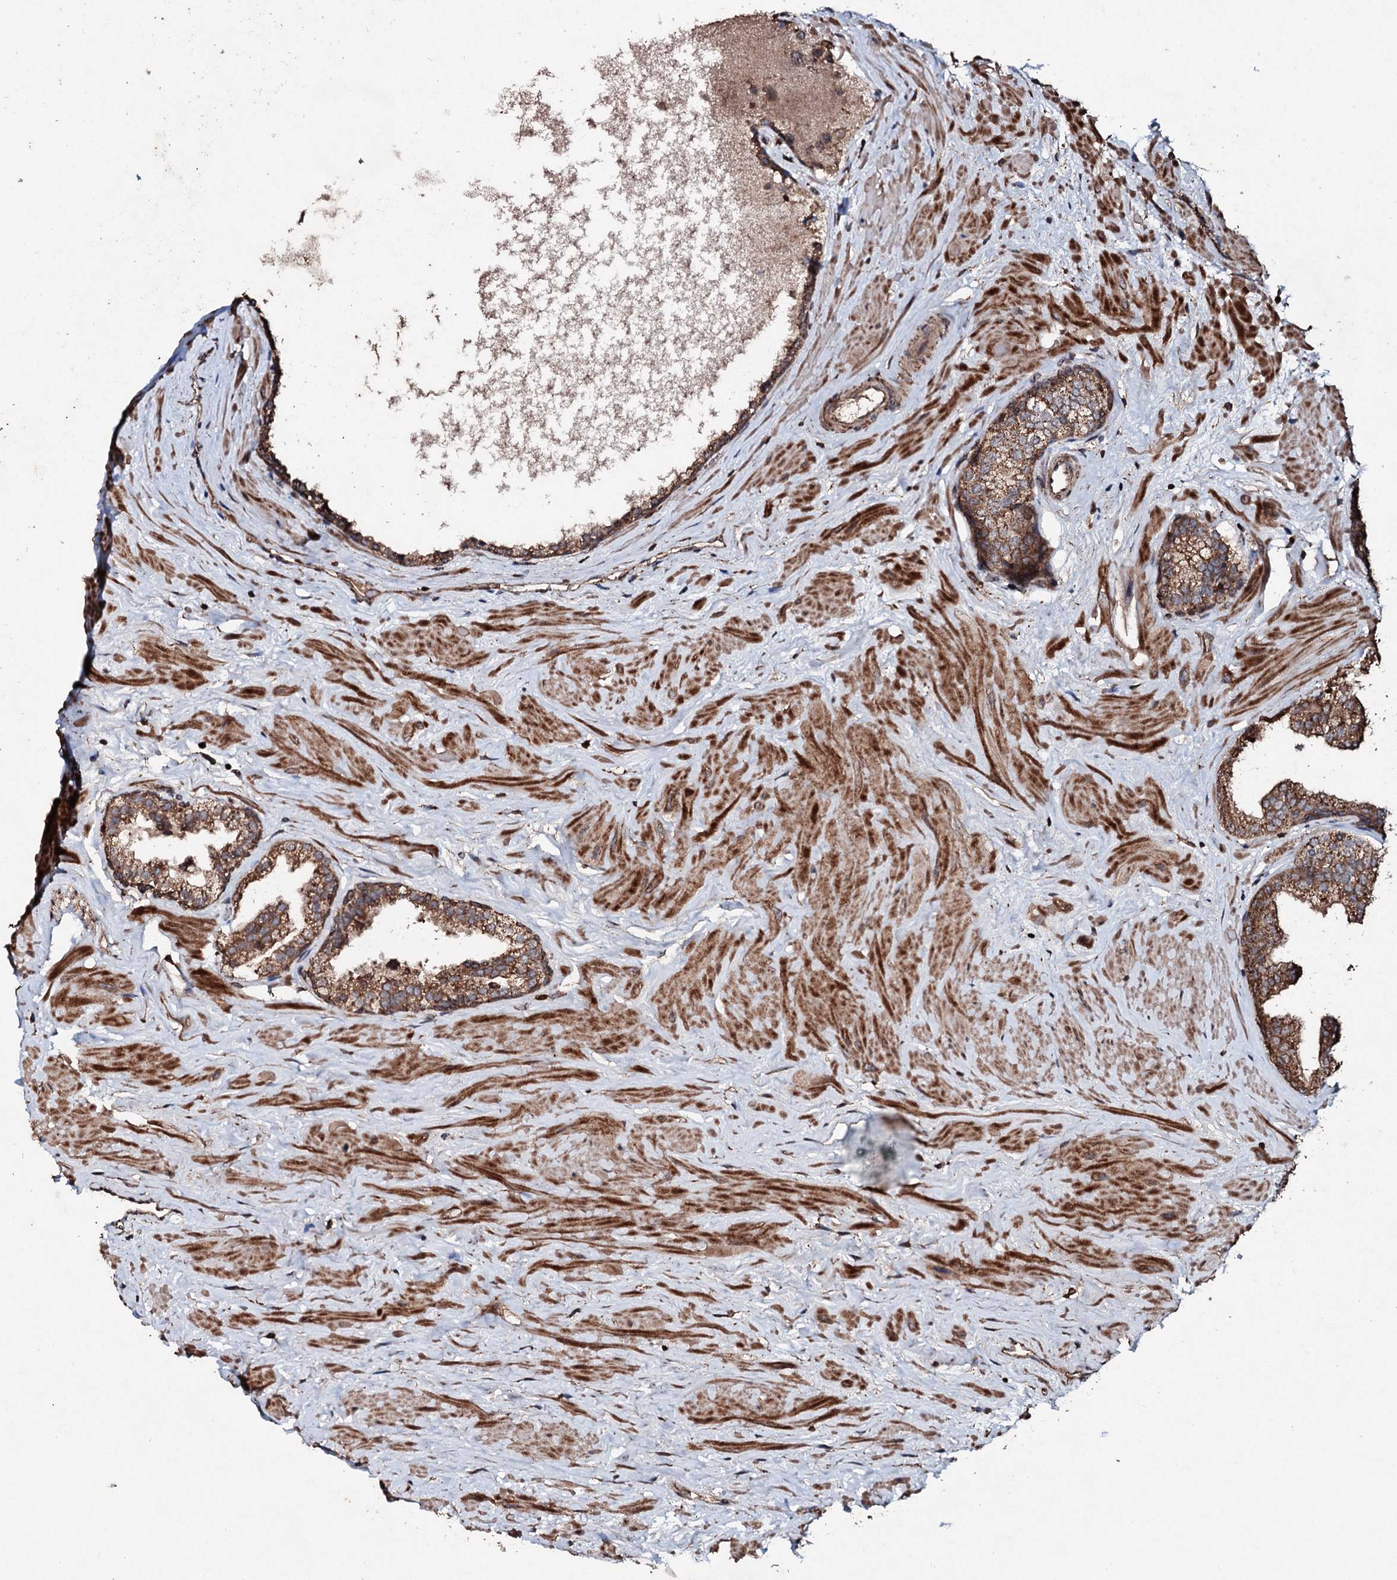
{"staining": {"intensity": "moderate", "quantity": ">75%", "location": "cytoplasmic/membranous"}, "tissue": "prostate", "cell_type": "Glandular cells", "image_type": "normal", "snomed": [{"axis": "morphology", "description": "Normal tissue, NOS"}, {"axis": "topography", "description": "Prostate"}], "caption": "A micrograph of human prostate stained for a protein exhibits moderate cytoplasmic/membranous brown staining in glandular cells. The staining was performed using DAB to visualize the protein expression in brown, while the nuclei were stained in blue with hematoxylin (Magnification: 20x).", "gene": "SDHAF2", "patient": {"sex": "male", "age": 48}}